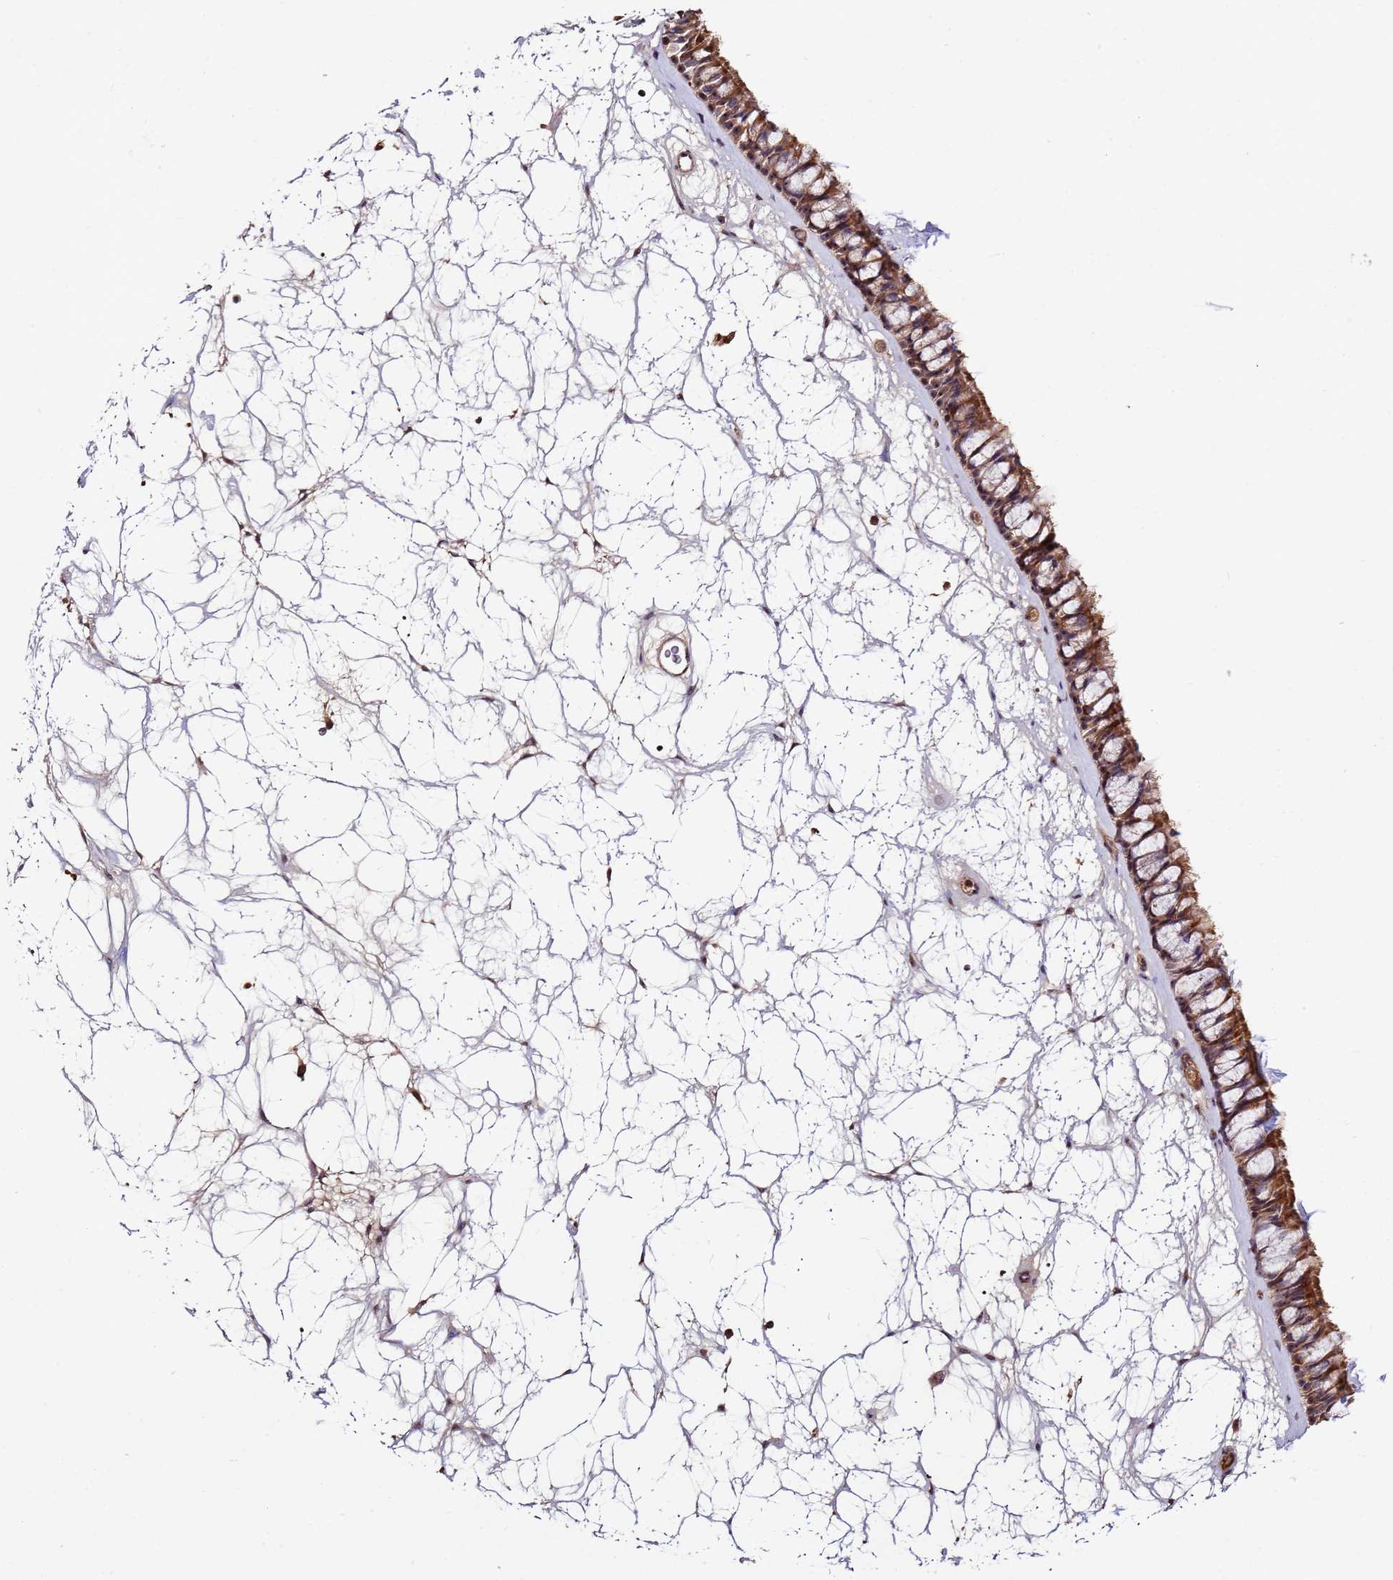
{"staining": {"intensity": "moderate", "quantity": ">75%", "location": "cytoplasmic/membranous,nuclear"}, "tissue": "nasopharynx", "cell_type": "Respiratory epithelial cells", "image_type": "normal", "snomed": [{"axis": "morphology", "description": "Normal tissue, NOS"}, {"axis": "topography", "description": "Nasopharynx"}], "caption": "High-power microscopy captured an immunohistochemistry (IHC) image of unremarkable nasopharynx, revealing moderate cytoplasmic/membranous,nuclear positivity in about >75% of respiratory epithelial cells. (DAB IHC with brightfield microscopy, high magnification).", "gene": "DDX27", "patient": {"sex": "male", "age": 64}}